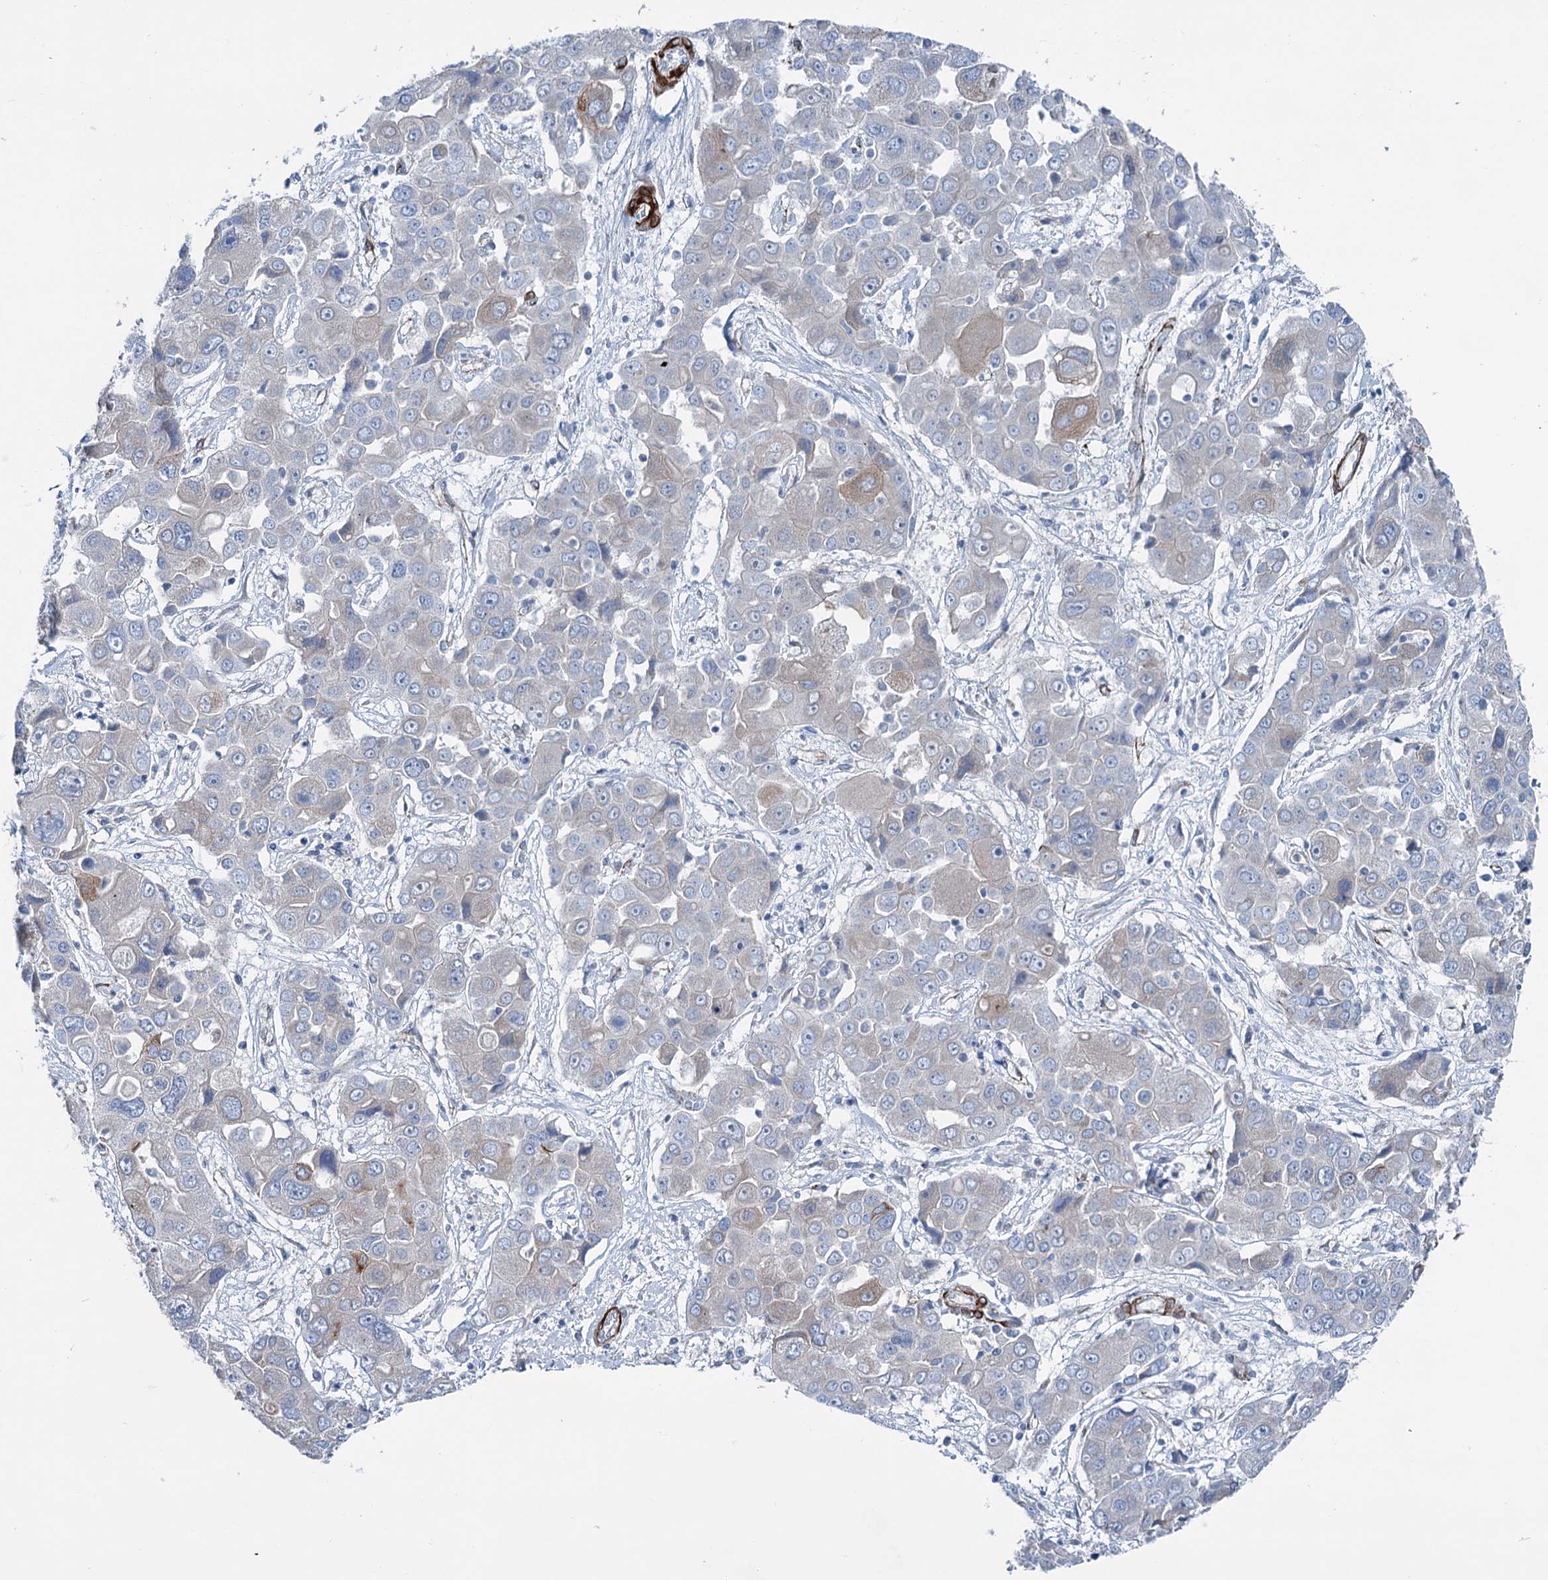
{"staining": {"intensity": "moderate", "quantity": "<25%", "location": "cytoplasmic/membranous"}, "tissue": "liver cancer", "cell_type": "Tumor cells", "image_type": "cancer", "snomed": [{"axis": "morphology", "description": "Cholangiocarcinoma"}, {"axis": "topography", "description": "Liver"}], "caption": "Liver cancer (cholangiocarcinoma) stained with DAB (3,3'-diaminobenzidine) immunohistochemistry (IHC) exhibits low levels of moderate cytoplasmic/membranous expression in approximately <25% of tumor cells. (DAB = brown stain, brightfield microscopy at high magnification).", "gene": "CALCOCO1", "patient": {"sex": "male", "age": 67}}